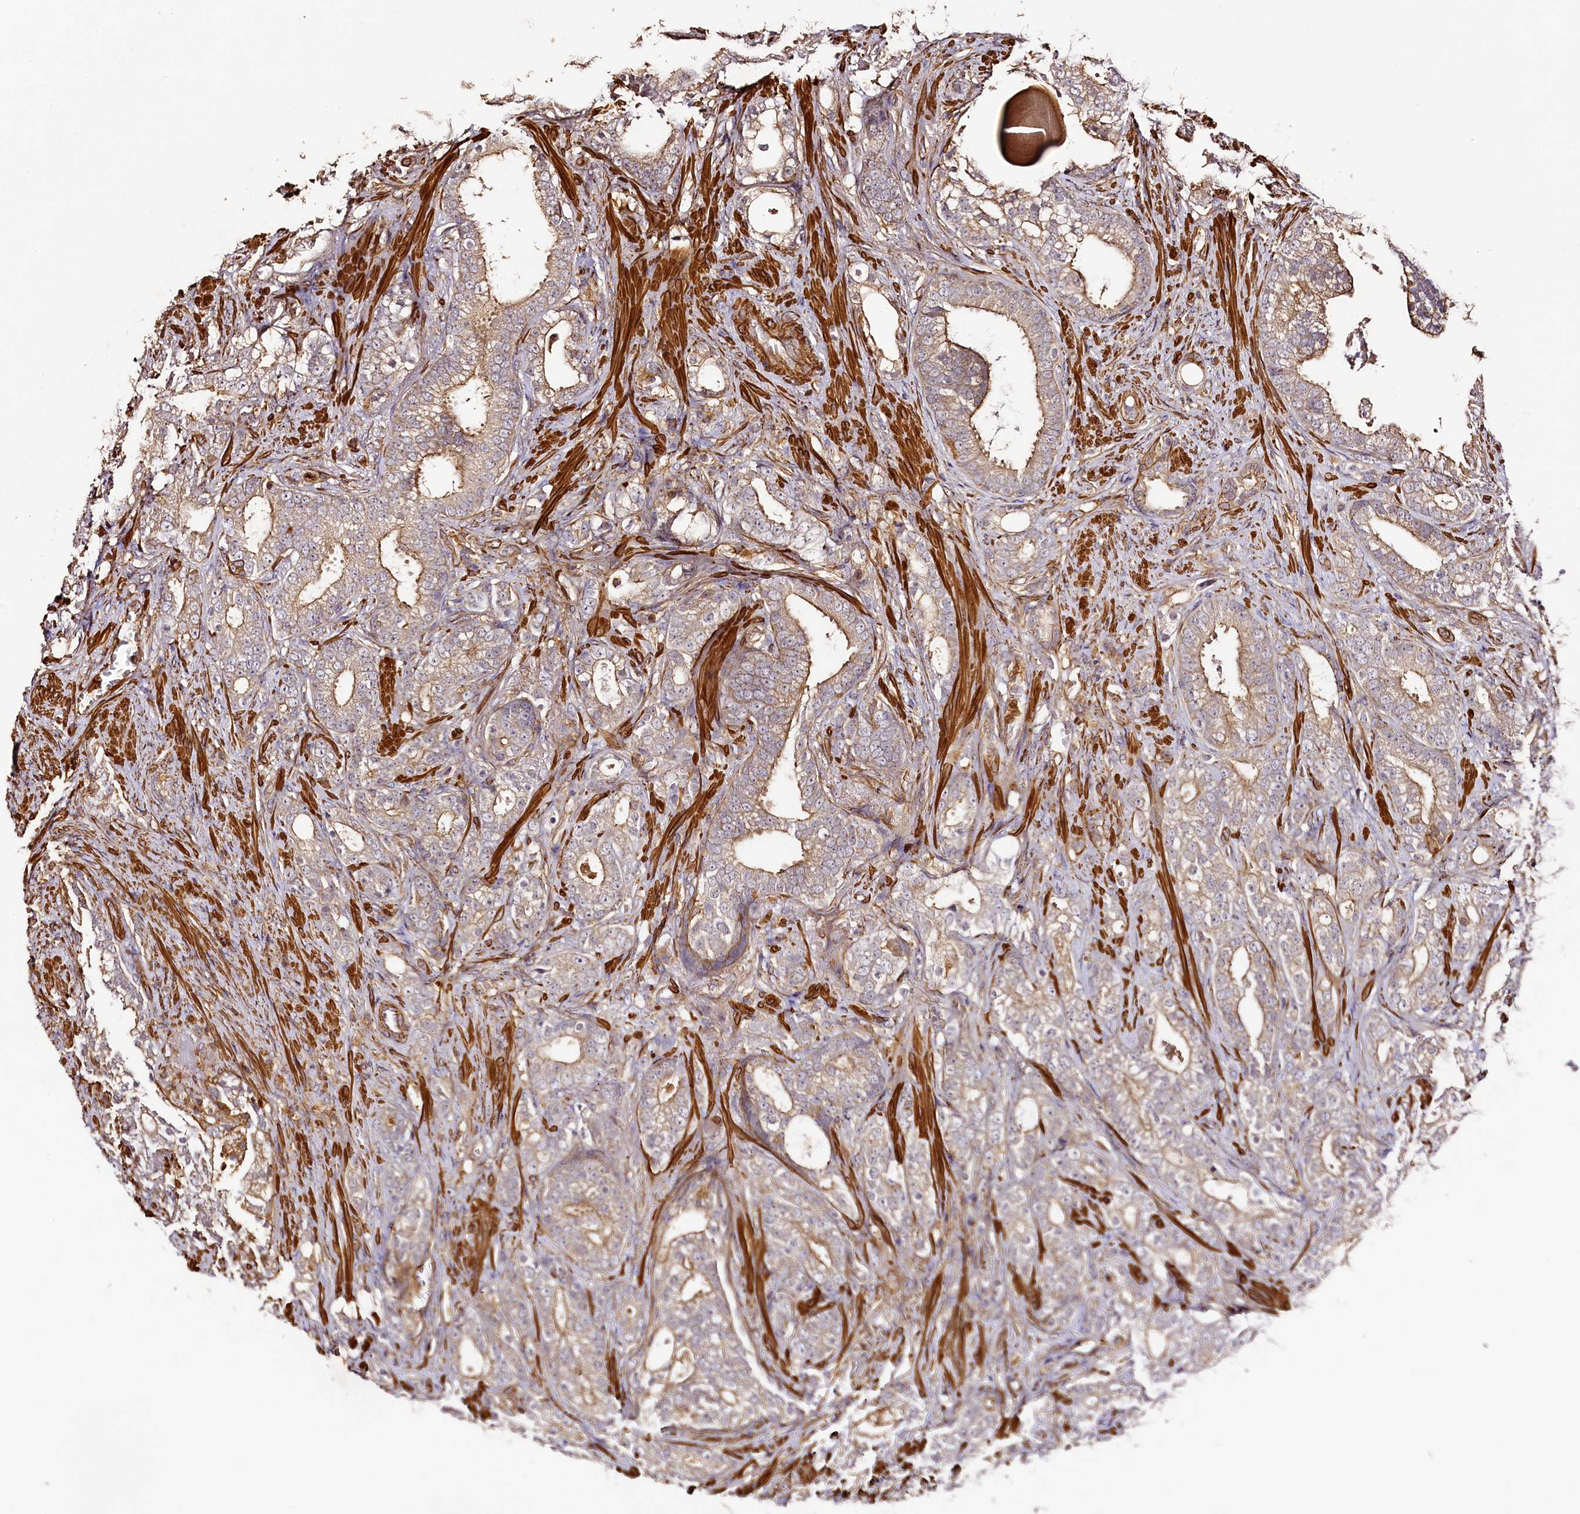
{"staining": {"intensity": "weak", "quantity": ">75%", "location": "cytoplasmic/membranous"}, "tissue": "prostate cancer", "cell_type": "Tumor cells", "image_type": "cancer", "snomed": [{"axis": "morphology", "description": "Adenocarcinoma, High grade"}, {"axis": "topography", "description": "Prostate and seminal vesicle, NOS"}], "caption": "Prostate adenocarcinoma (high-grade) stained with a brown dye exhibits weak cytoplasmic/membranous positive staining in approximately >75% of tumor cells.", "gene": "RAPSN", "patient": {"sex": "male", "age": 67}}